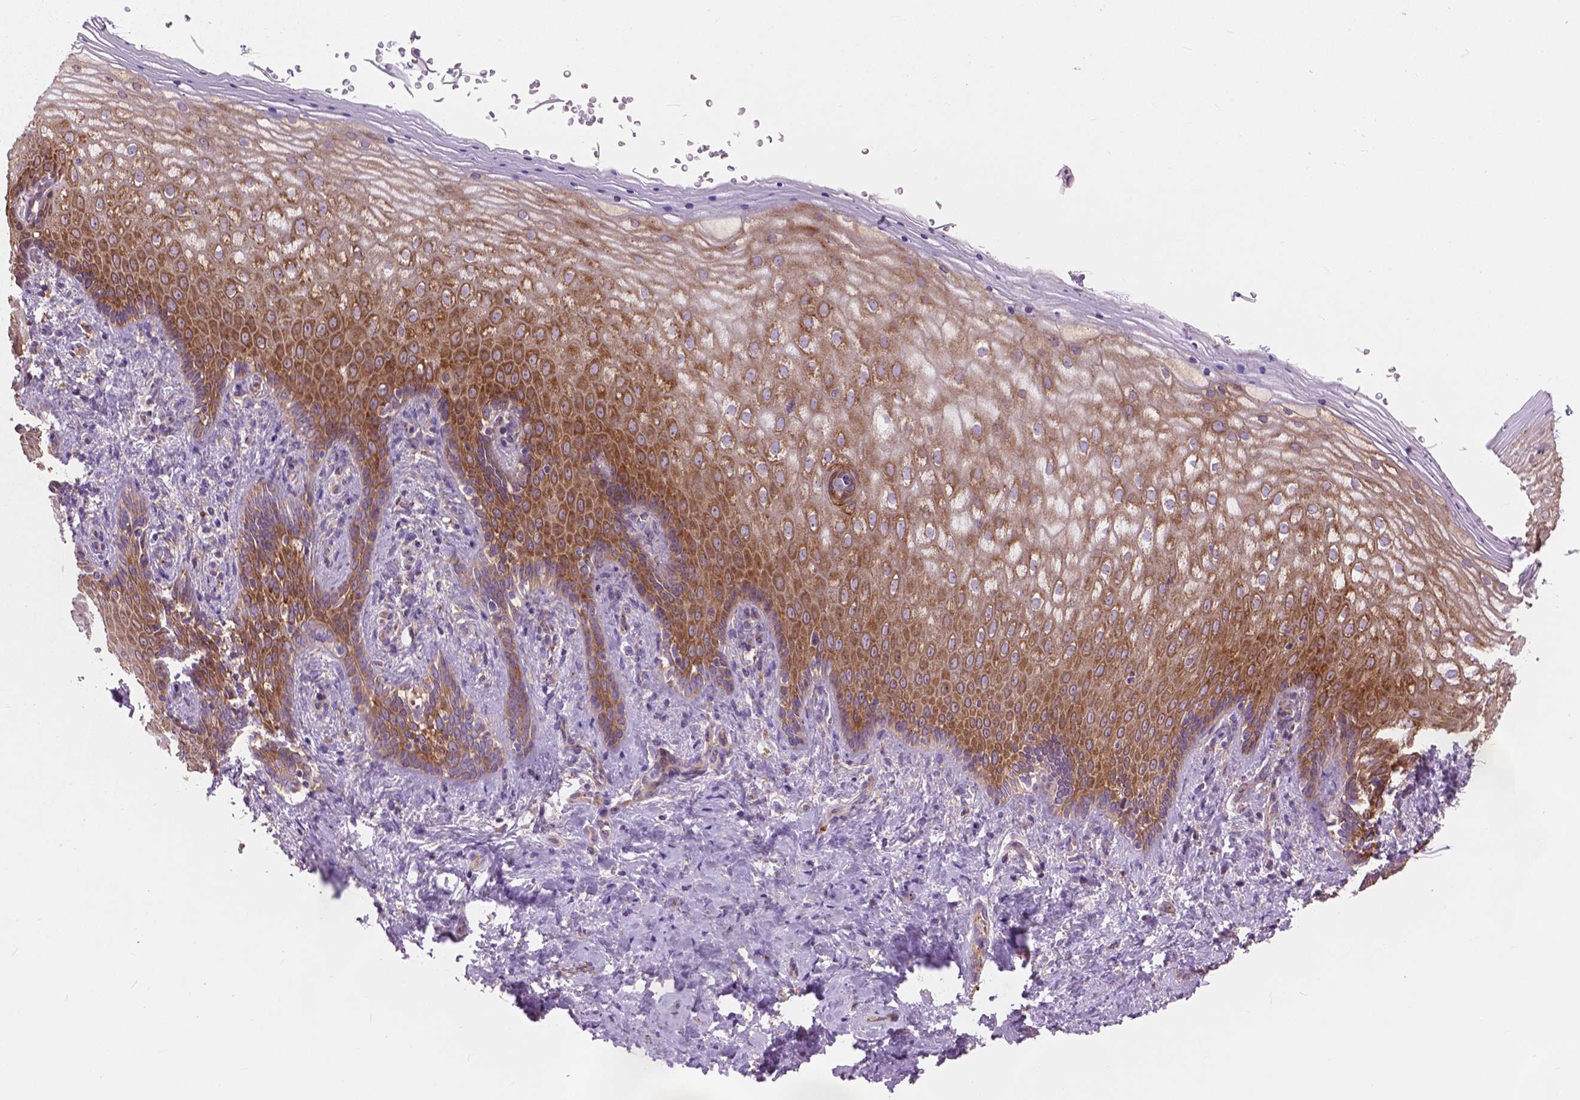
{"staining": {"intensity": "moderate", "quantity": ">75%", "location": "cytoplasmic/membranous"}, "tissue": "vagina", "cell_type": "Squamous epithelial cells", "image_type": "normal", "snomed": [{"axis": "morphology", "description": "Normal tissue, NOS"}, {"axis": "topography", "description": "Vagina"}], "caption": "Immunohistochemical staining of benign human vagina reveals moderate cytoplasmic/membranous protein positivity in approximately >75% of squamous epithelial cells. (DAB IHC with brightfield microscopy, high magnification).", "gene": "RPL37A", "patient": {"sex": "female", "age": 42}}